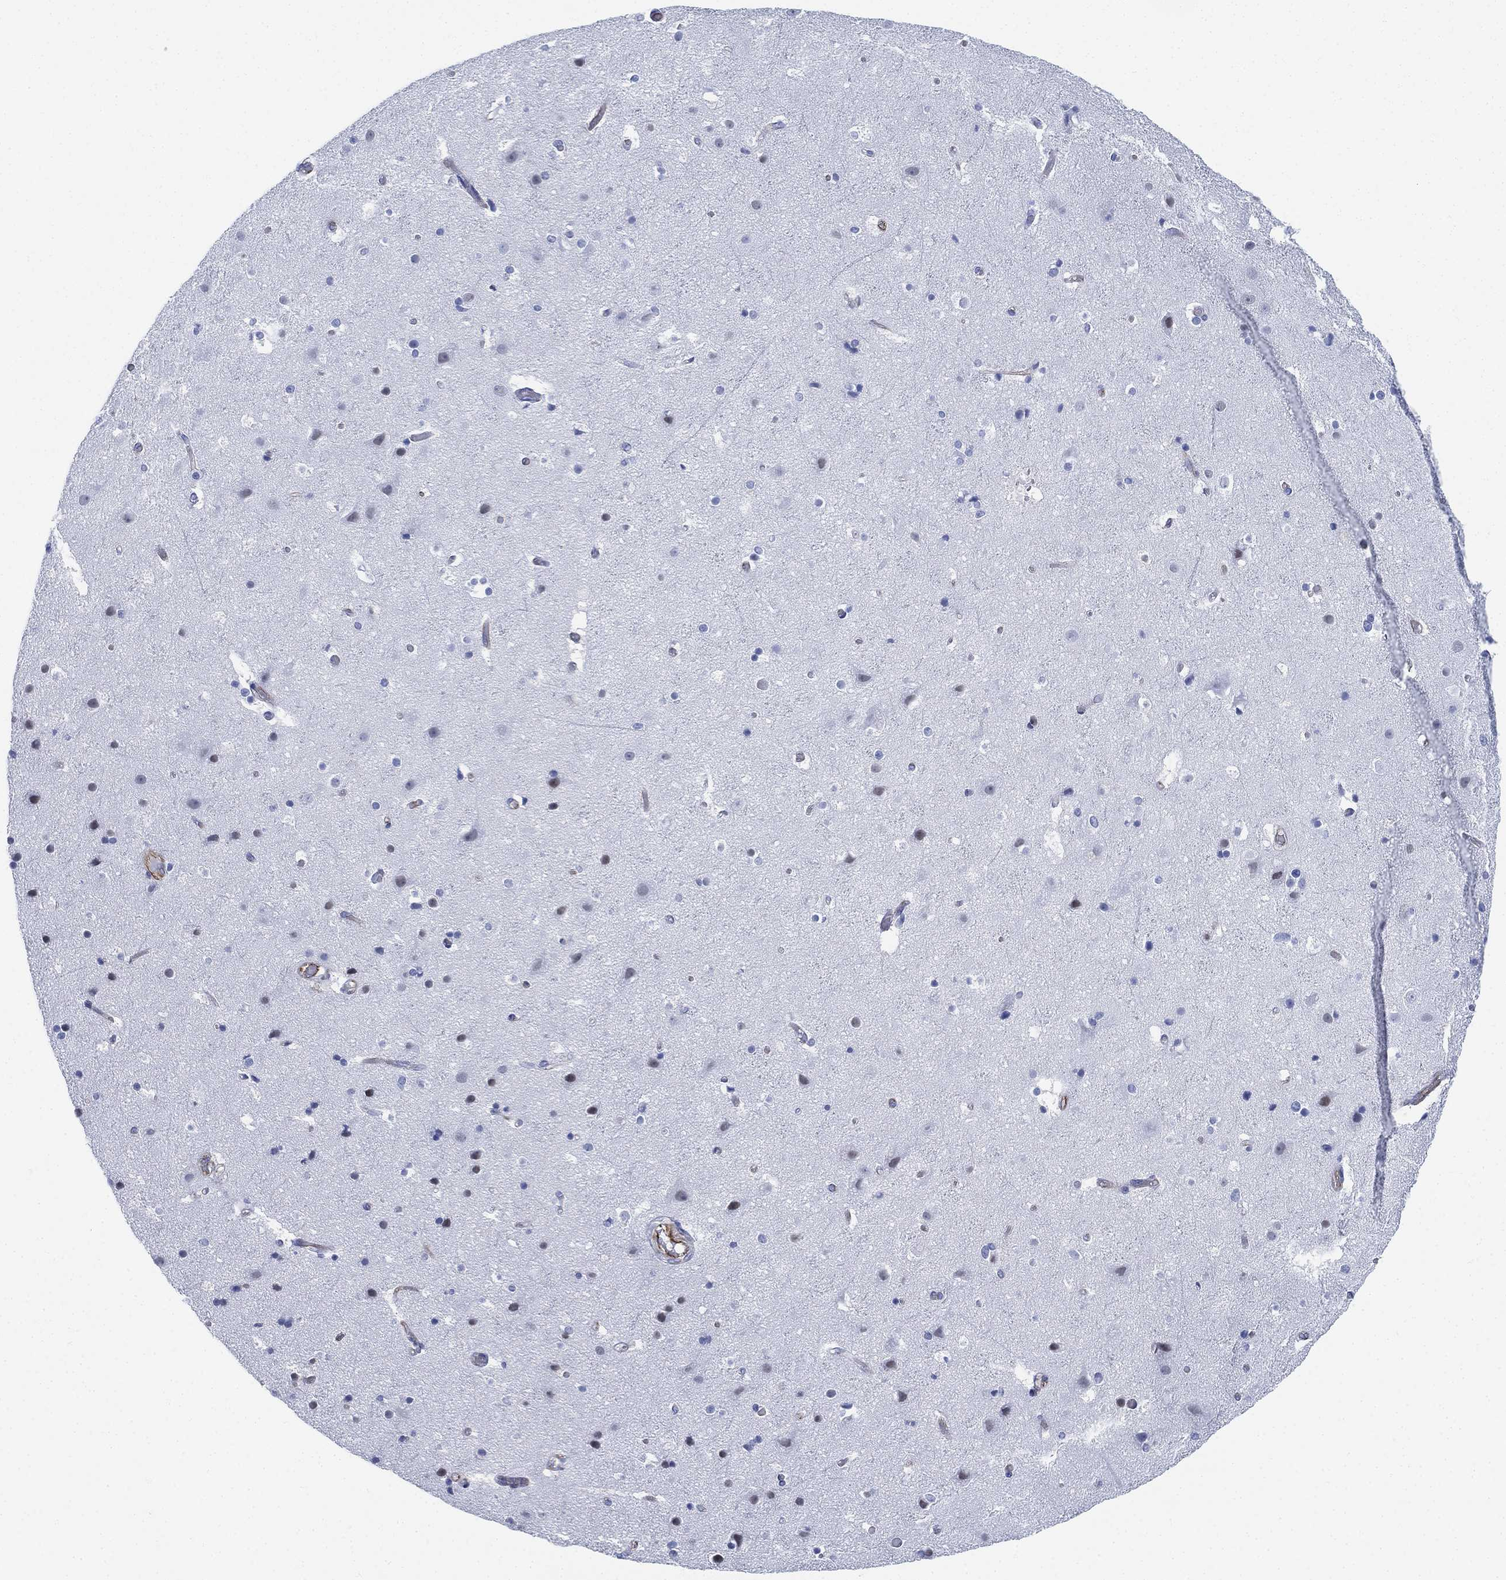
{"staining": {"intensity": "strong", "quantity": "<25%", "location": "cytoplasmic/membranous"}, "tissue": "cerebral cortex", "cell_type": "Endothelial cells", "image_type": "normal", "snomed": [{"axis": "morphology", "description": "Normal tissue, NOS"}, {"axis": "topography", "description": "Cerebral cortex"}], "caption": "Immunohistochemistry photomicrograph of benign cerebral cortex: cerebral cortex stained using immunohistochemistry reveals medium levels of strong protein expression localized specifically in the cytoplasmic/membranous of endothelial cells, appearing as a cytoplasmic/membranous brown color.", "gene": "PSKH2", "patient": {"sex": "female", "age": 52}}